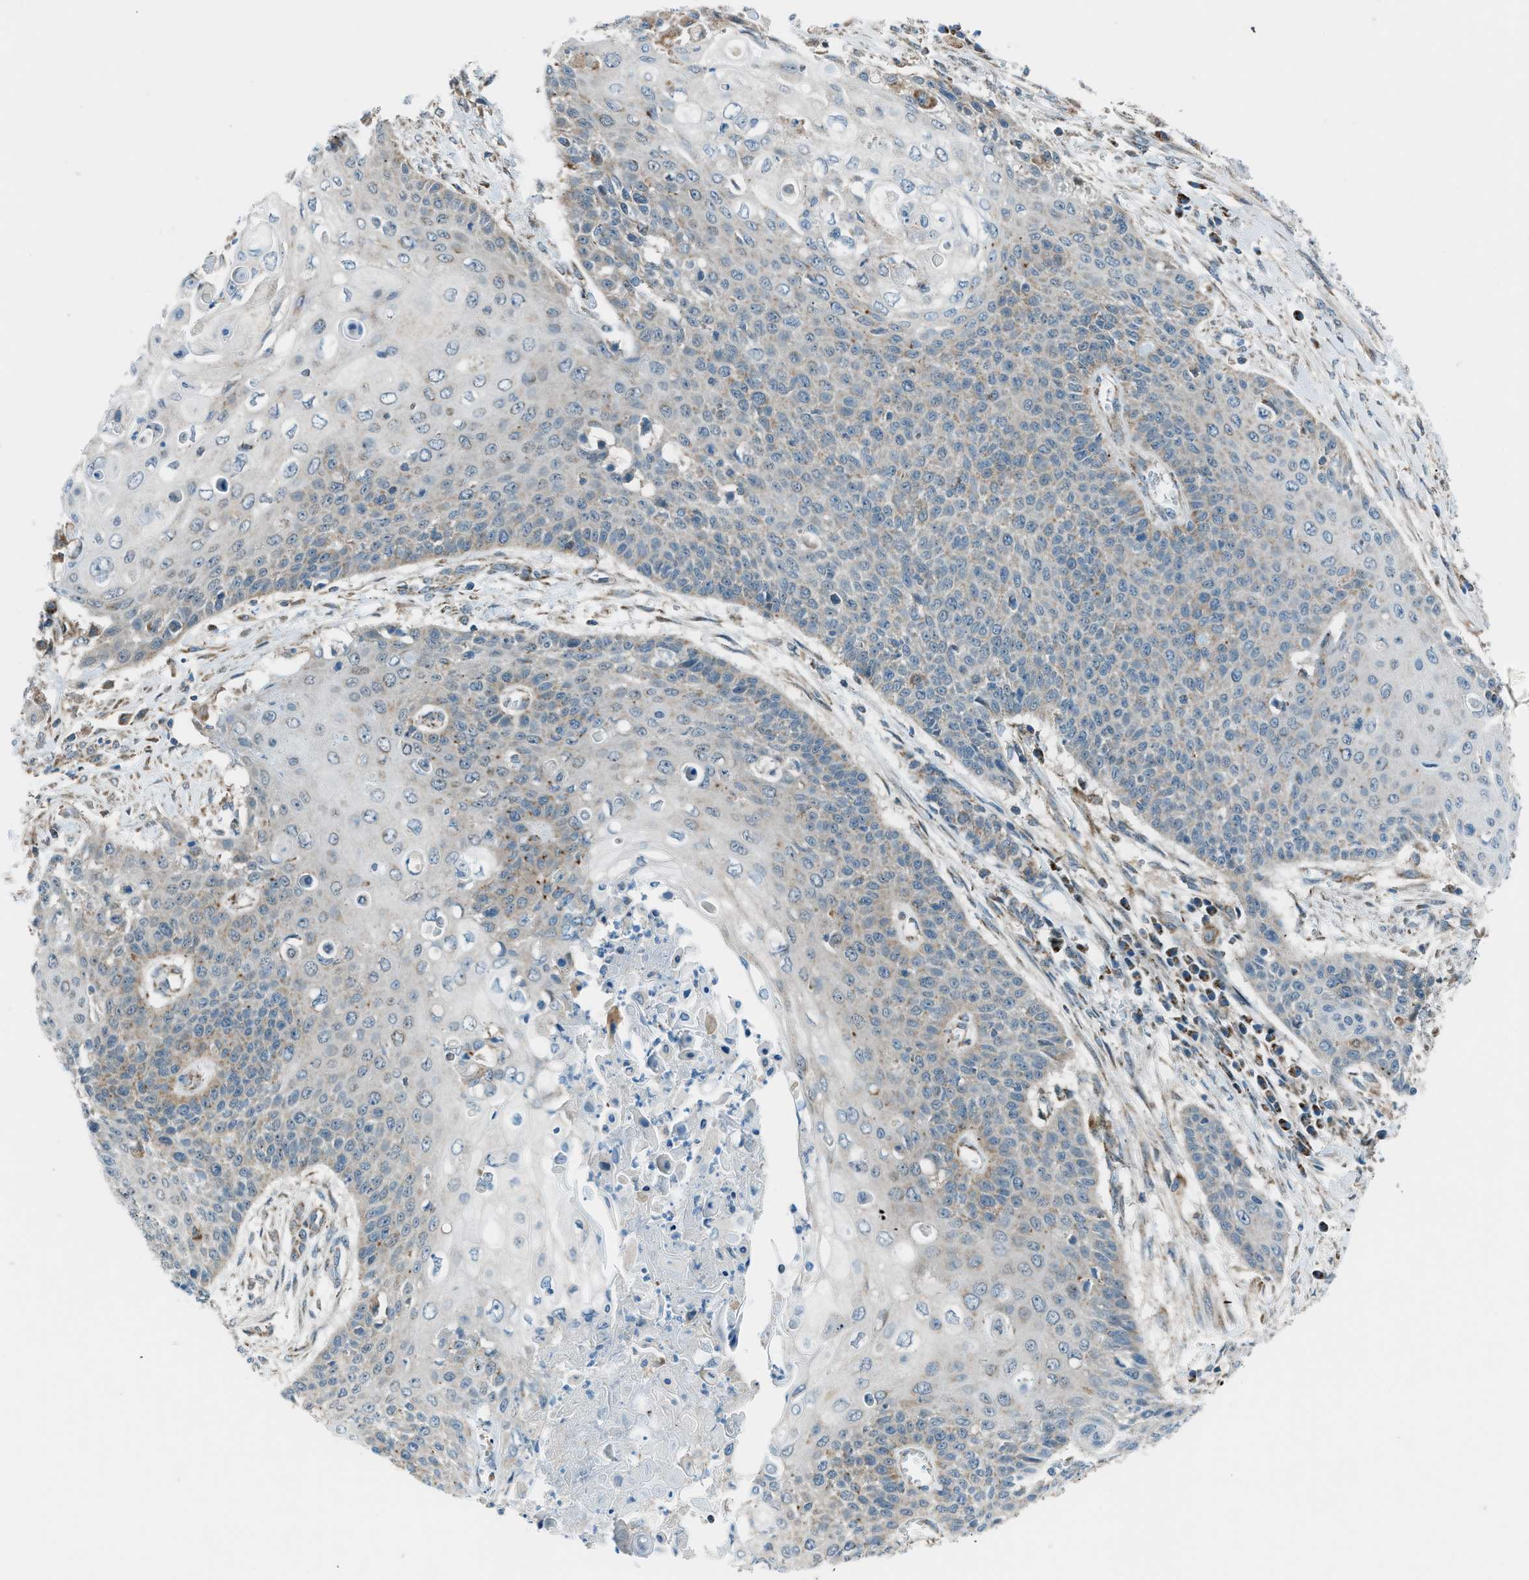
{"staining": {"intensity": "negative", "quantity": "none", "location": "none"}, "tissue": "cervical cancer", "cell_type": "Tumor cells", "image_type": "cancer", "snomed": [{"axis": "morphology", "description": "Squamous cell carcinoma, NOS"}, {"axis": "topography", "description": "Cervix"}], "caption": "Immunohistochemical staining of cervical cancer (squamous cell carcinoma) demonstrates no significant expression in tumor cells.", "gene": "PIGG", "patient": {"sex": "female", "age": 39}}